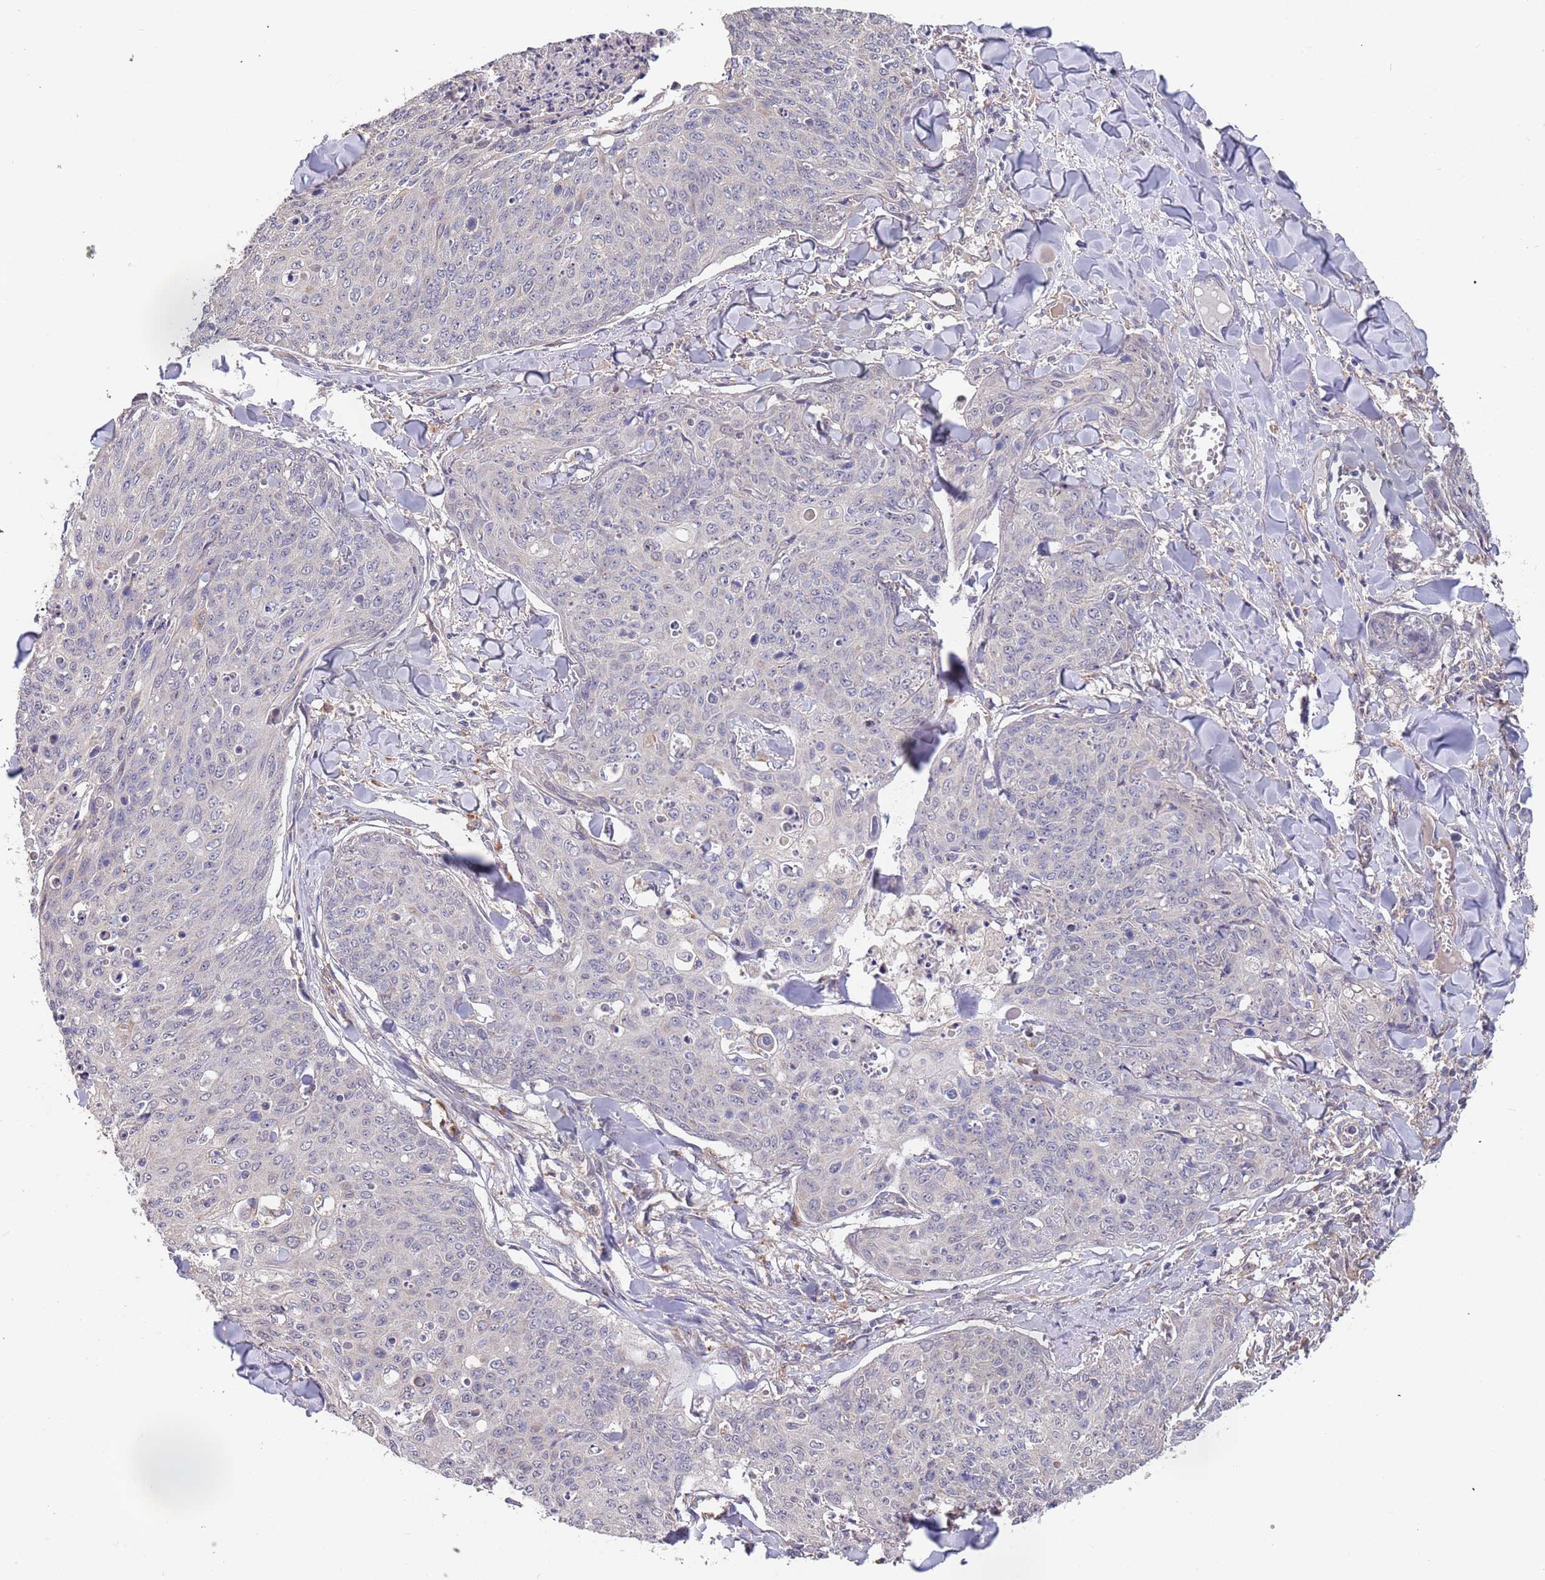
{"staining": {"intensity": "negative", "quantity": "none", "location": "none"}, "tissue": "skin cancer", "cell_type": "Tumor cells", "image_type": "cancer", "snomed": [{"axis": "morphology", "description": "Squamous cell carcinoma, NOS"}, {"axis": "topography", "description": "Skin"}, {"axis": "topography", "description": "Vulva"}], "caption": "IHC photomicrograph of human skin cancer stained for a protein (brown), which exhibits no staining in tumor cells.", "gene": "TMEM64", "patient": {"sex": "female", "age": 85}}